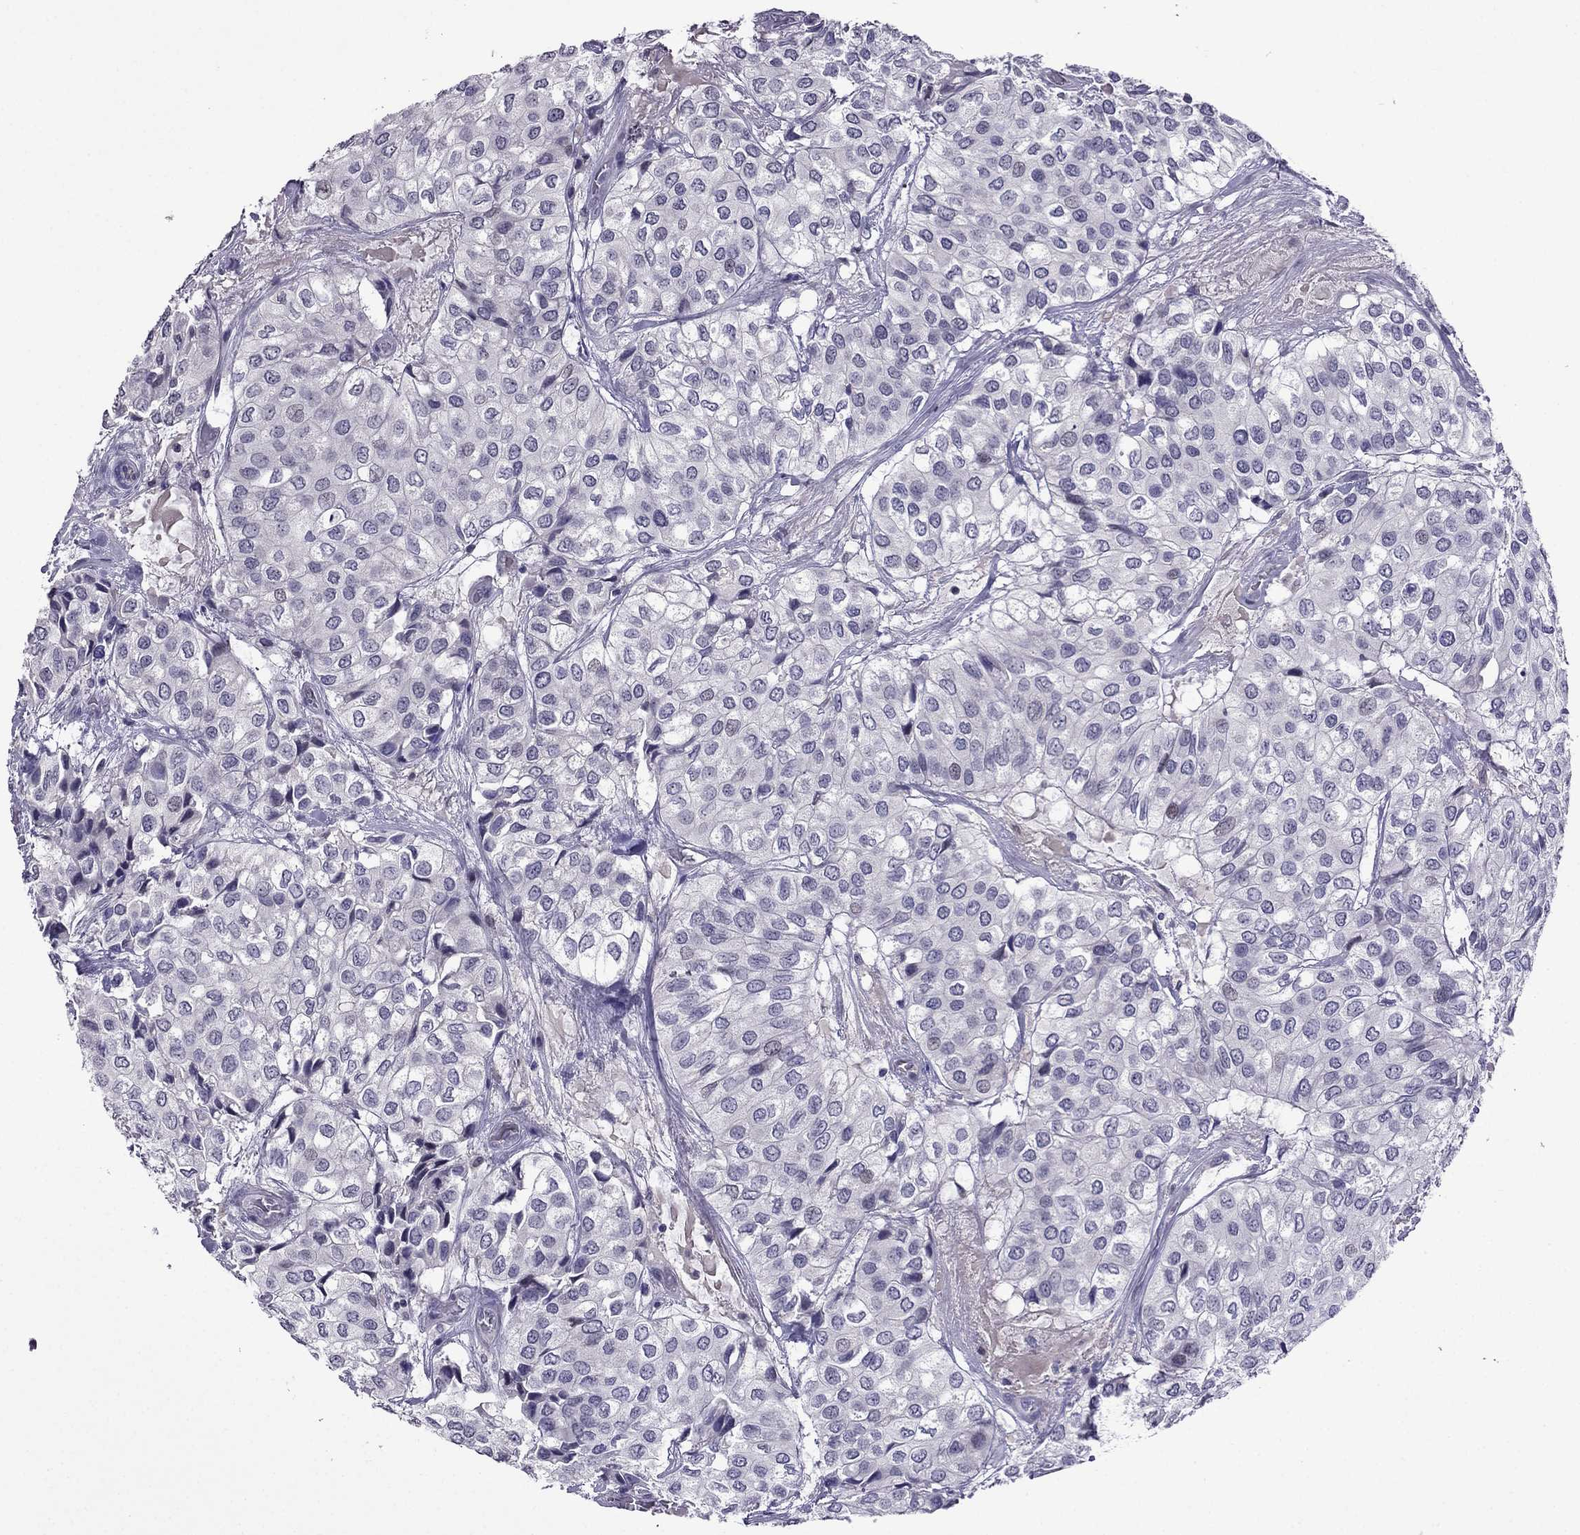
{"staining": {"intensity": "negative", "quantity": "none", "location": "none"}, "tissue": "urothelial cancer", "cell_type": "Tumor cells", "image_type": "cancer", "snomed": [{"axis": "morphology", "description": "Urothelial carcinoma, High grade"}, {"axis": "topography", "description": "Urinary bladder"}], "caption": "Image shows no significant protein positivity in tumor cells of urothelial cancer.", "gene": "SPTBN4", "patient": {"sex": "male", "age": 73}}